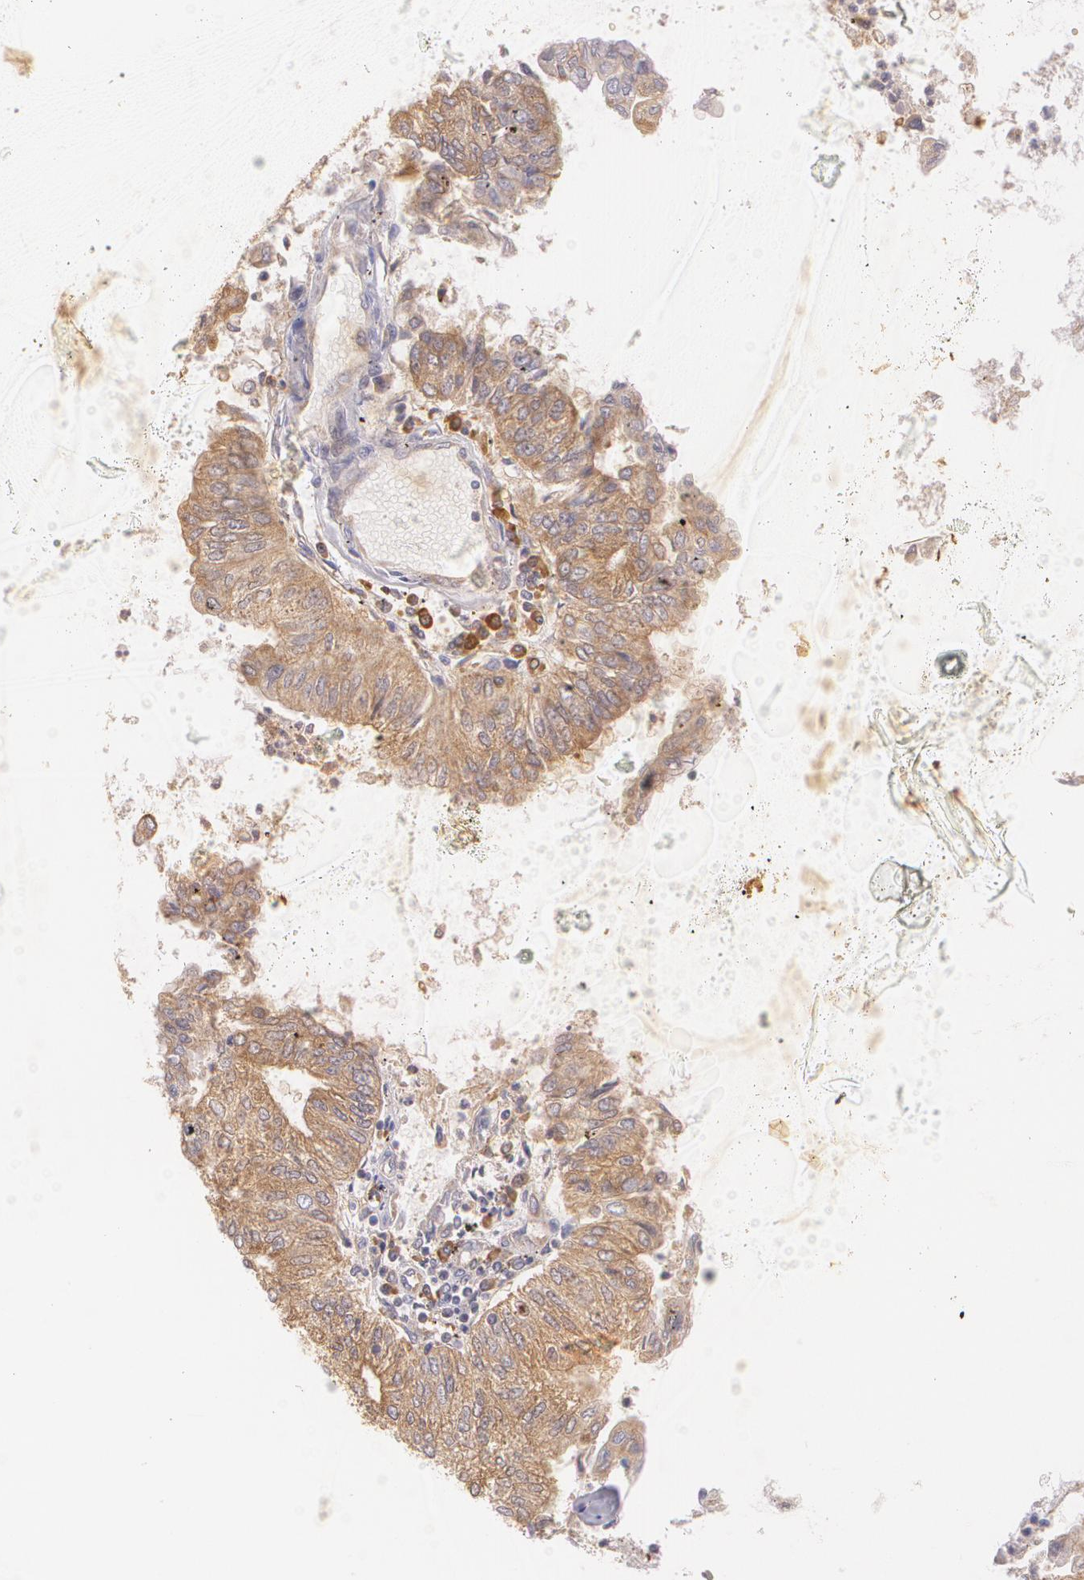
{"staining": {"intensity": "moderate", "quantity": ">75%", "location": "cytoplasmic/membranous"}, "tissue": "endometrial cancer", "cell_type": "Tumor cells", "image_type": "cancer", "snomed": [{"axis": "morphology", "description": "Adenocarcinoma, NOS"}, {"axis": "topography", "description": "Endometrium"}], "caption": "Immunohistochemistry (IHC) (DAB (3,3'-diaminobenzidine)) staining of endometrial cancer (adenocarcinoma) exhibits moderate cytoplasmic/membranous protein positivity in approximately >75% of tumor cells. (DAB (3,3'-diaminobenzidine) = brown stain, brightfield microscopy at high magnification).", "gene": "CCL17", "patient": {"sex": "female", "age": 59}}